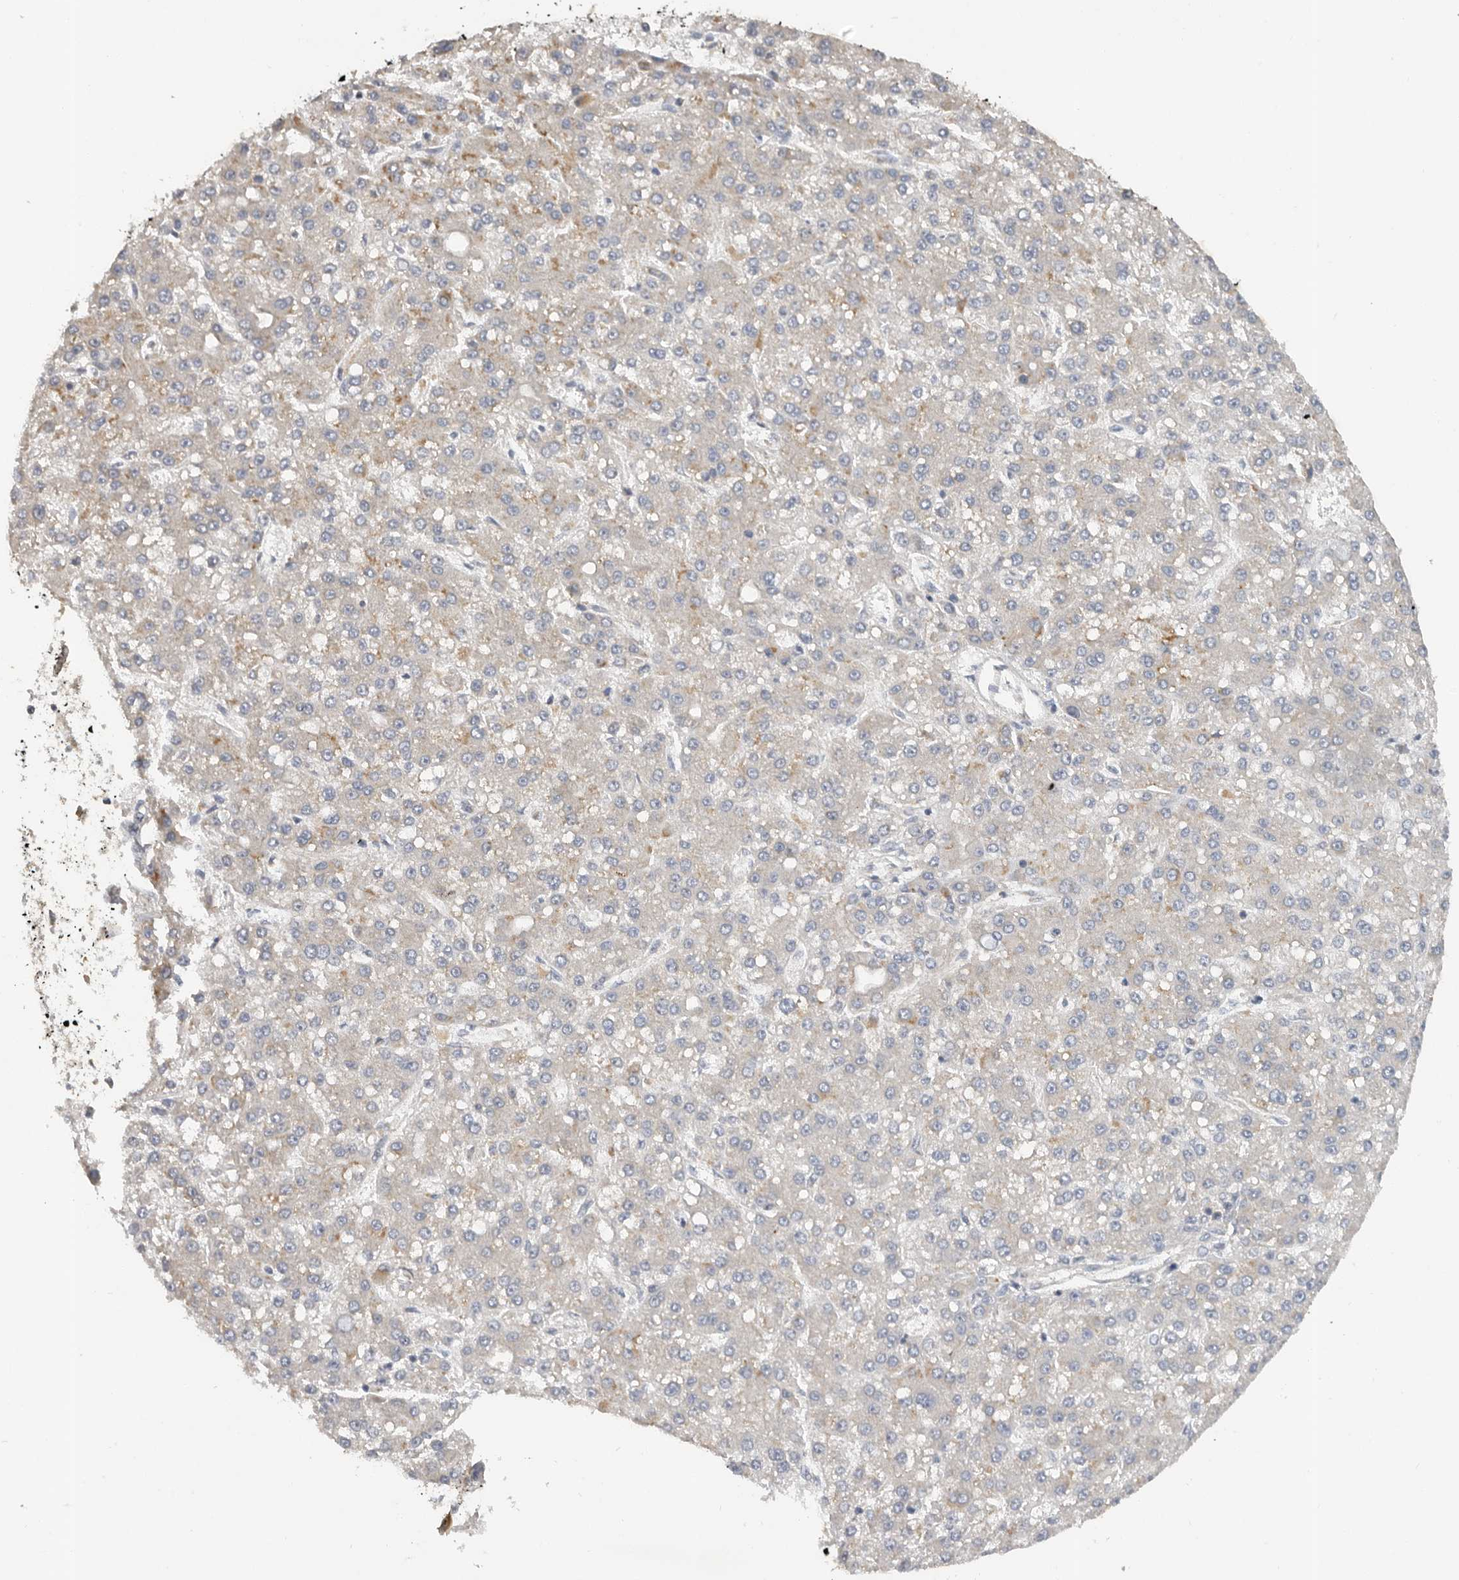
{"staining": {"intensity": "moderate", "quantity": "25%-75%", "location": "cytoplasmic/membranous"}, "tissue": "liver cancer", "cell_type": "Tumor cells", "image_type": "cancer", "snomed": [{"axis": "morphology", "description": "Carcinoma, Hepatocellular, NOS"}, {"axis": "topography", "description": "Liver"}], "caption": "High-power microscopy captured an immunohistochemistry micrograph of liver cancer (hepatocellular carcinoma), revealing moderate cytoplasmic/membranous staining in approximately 25%-75% of tumor cells. (IHC, brightfield microscopy, high magnification).", "gene": "PPP1R42", "patient": {"sex": "male", "age": 67}}